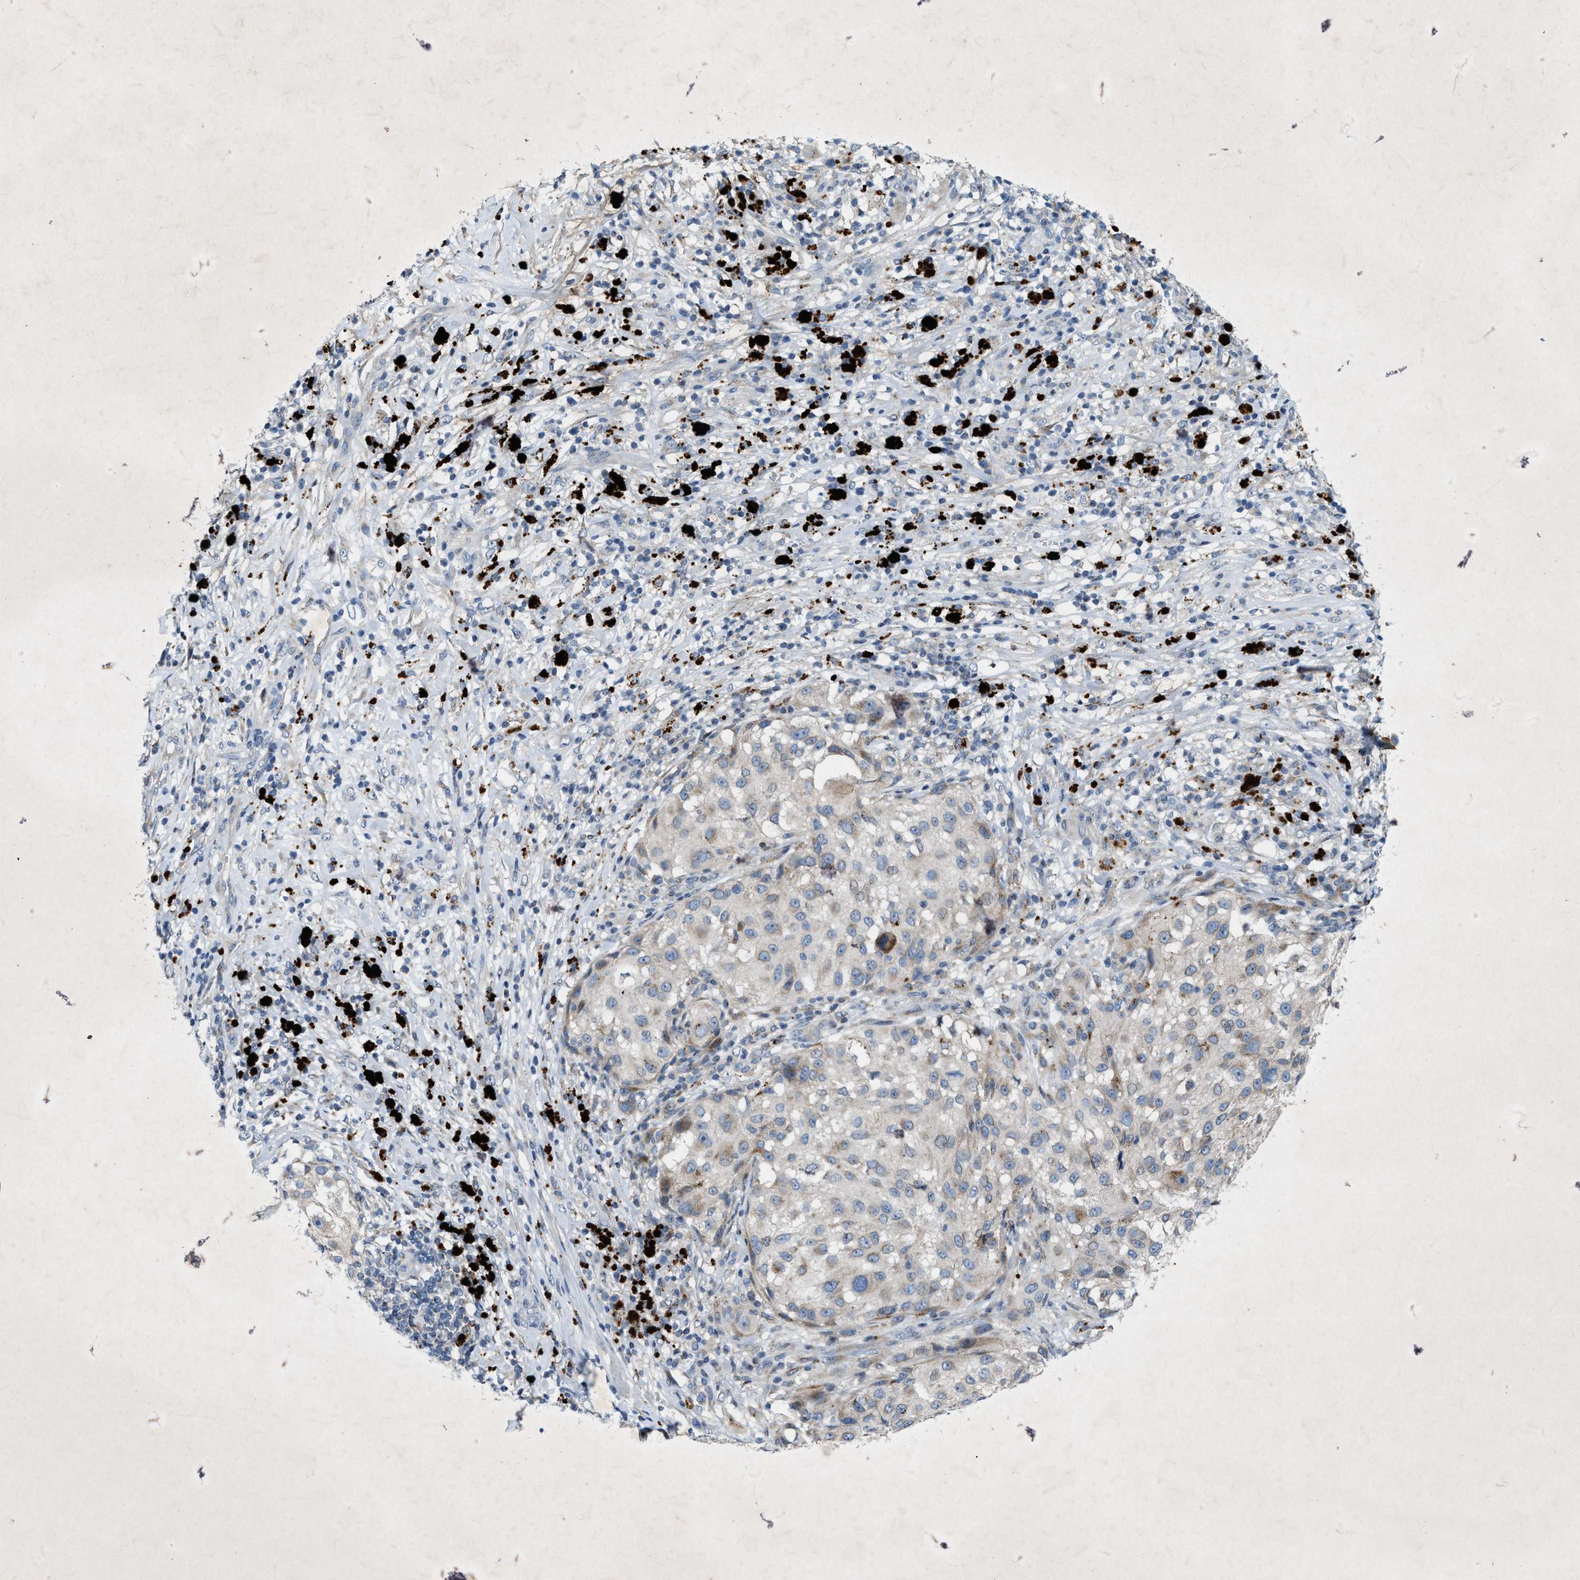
{"staining": {"intensity": "weak", "quantity": "<25%", "location": "cytoplasmic/membranous"}, "tissue": "melanoma", "cell_type": "Tumor cells", "image_type": "cancer", "snomed": [{"axis": "morphology", "description": "Necrosis, NOS"}, {"axis": "morphology", "description": "Malignant melanoma, NOS"}, {"axis": "topography", "description": "Skin"}], "caption": "Human melanoma stained for a protein using immunohistochemistry demonstrates no positivity in tumor cells.", "gene": "URGCP", "patient": {"sex": "female", "age": 87}}